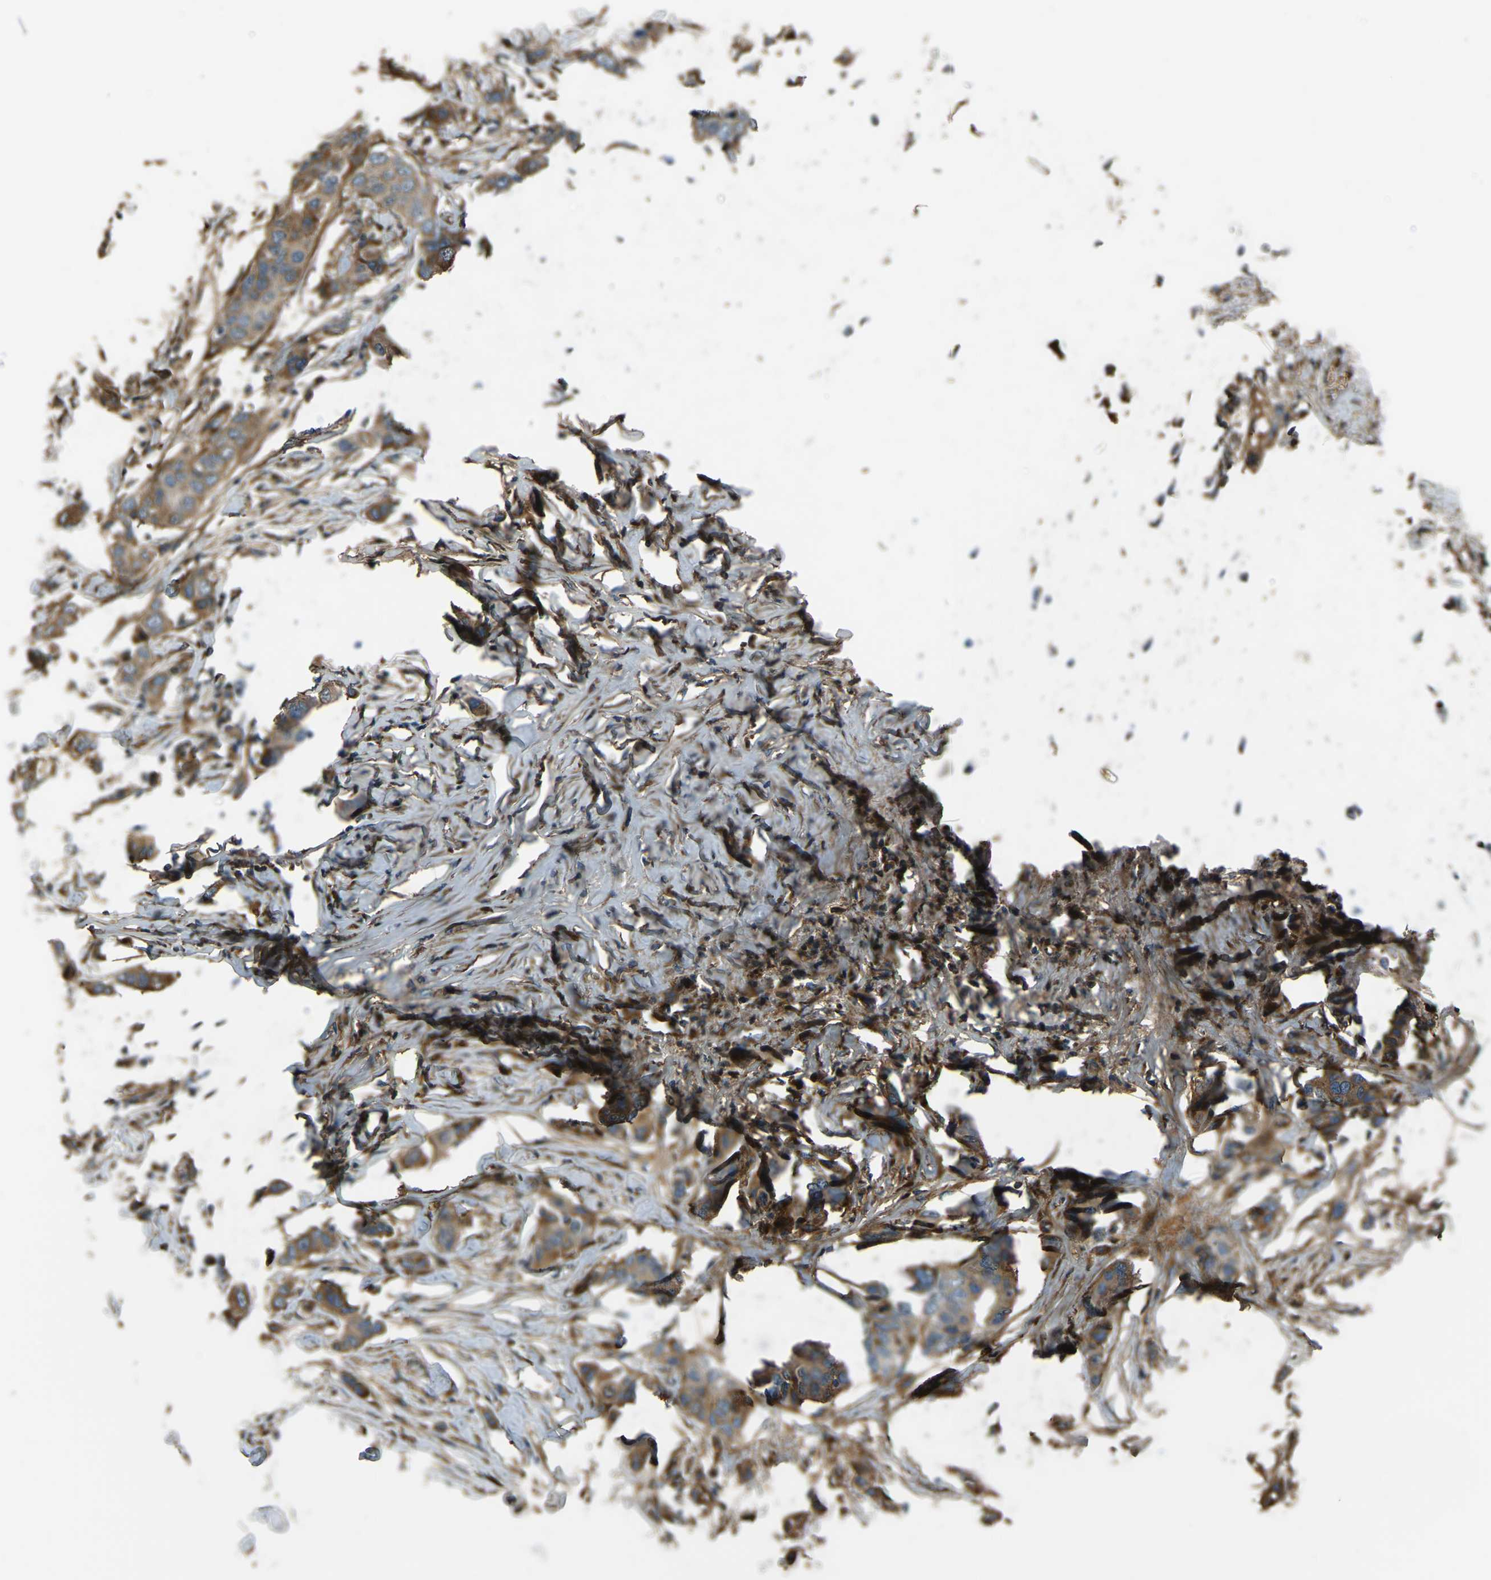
{"staining": {"intensity": "moderate", "quantity": ">75%", "location": "cytoplasmic/membranous"}, "tissue": "breast cancer", "cell_type": "Tumor cells", "image_type": "cancer", "snomed": [{"axis": "morphology", "description": "Duct carcinoma"}, {"axis": "topography", "description": "Breast"}], "caption": "A photomicrograph of invasive ductal carcinoma (breast) stained for a protein demonstrates moderate cytoplasmic/membranous brown staining in tumor cells.", "gene": "COL3A1", "patient": {"sex": "female", "age": 50}}